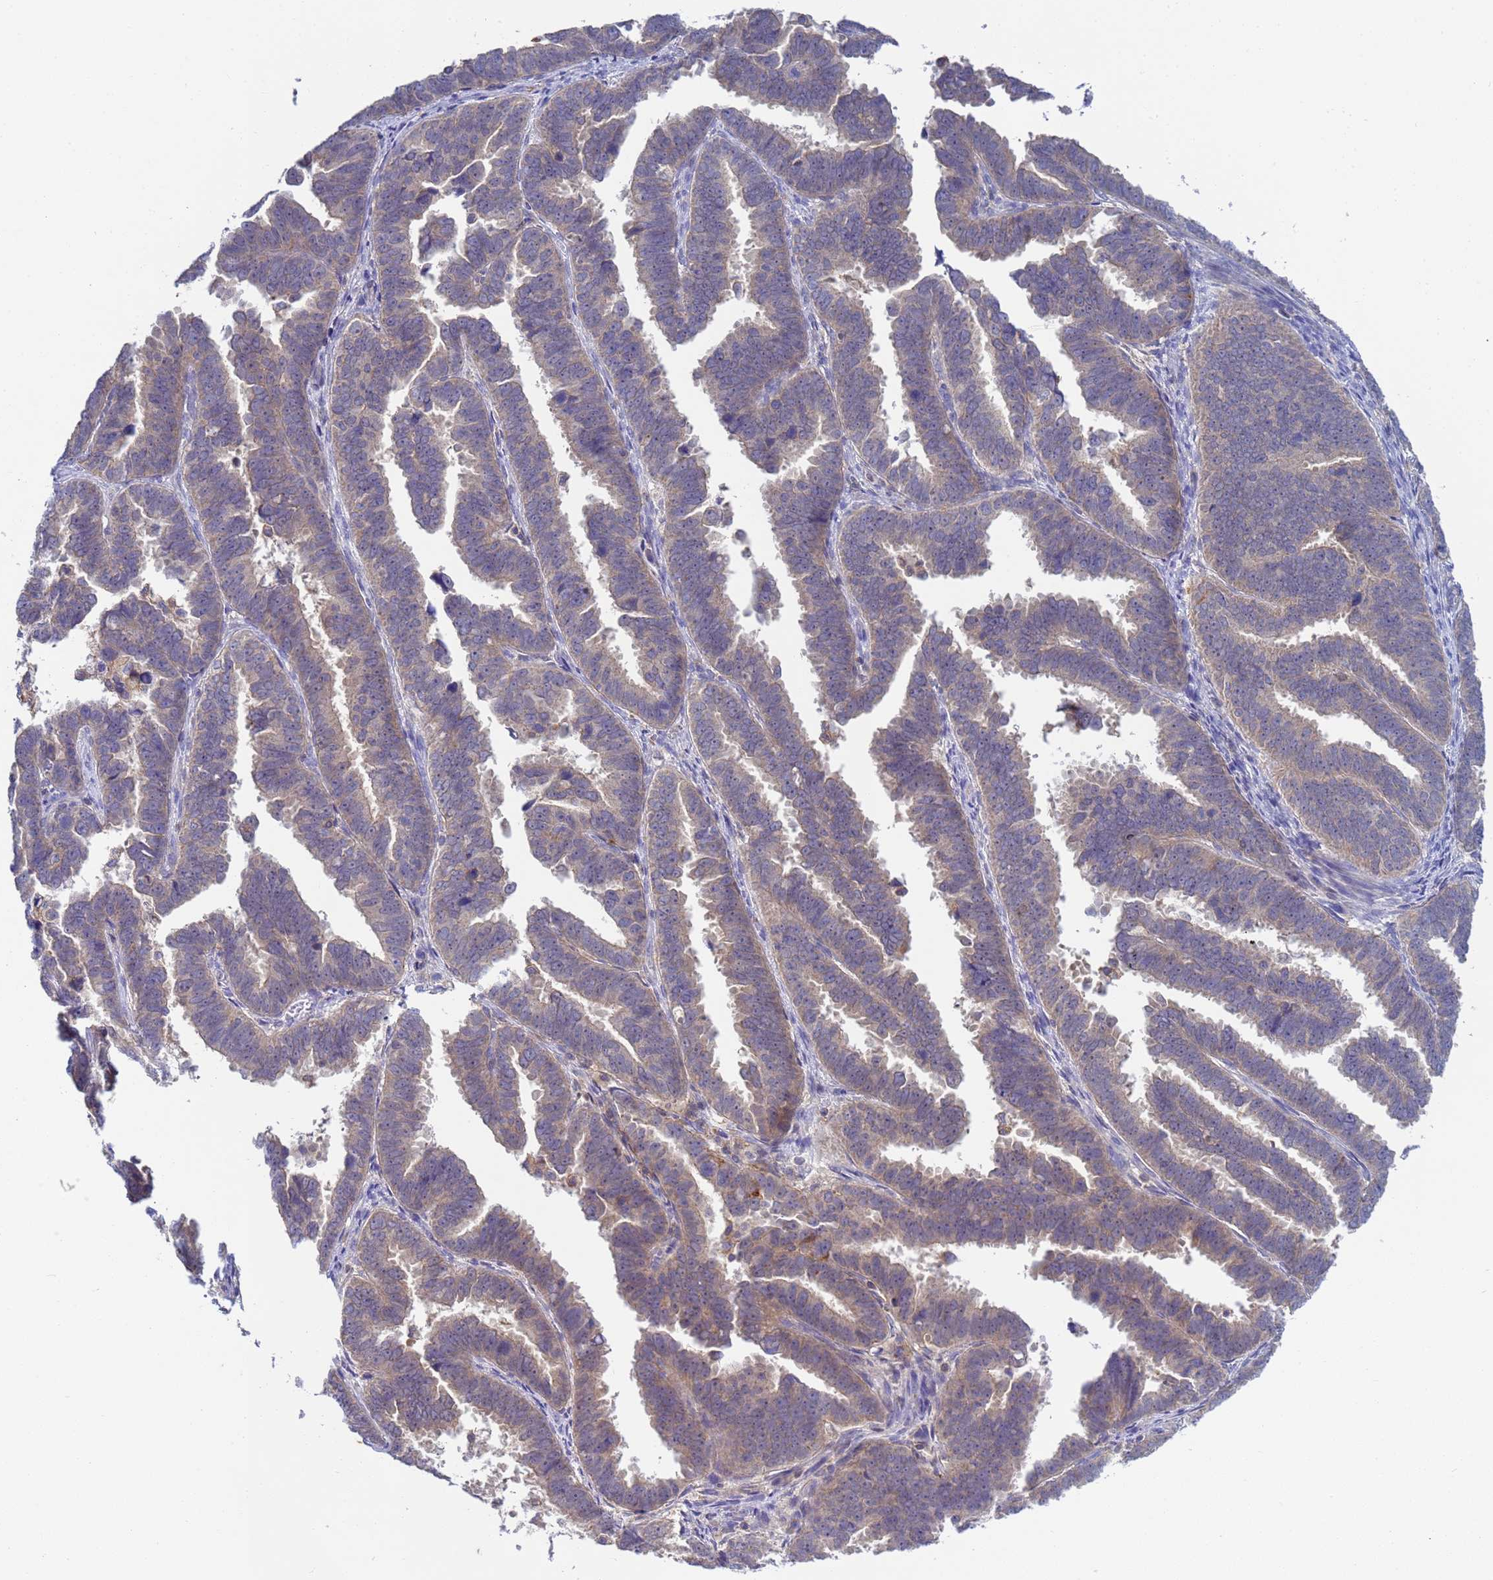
{"staining": {"intensity": "weak", "quantity": "25%-75%", "location": "cytoplasmic/membranous"}, "tissue": "endometrial cancer", "cell_type": "Tumor cells", "image_type": "cancer", "snomed": [{"axis": "morphology", "description": "Adenocarcinoma, NOS"}, {"axis": "topography", "description": "Endometrium"}], "caption": "A high-resolution photomicrograph shows IHC staining of endometrial cancer, which shows weak cytoplasmic/membranous staining in approximately 25%-75% of tumor cells. (DAB = brown stain, brightfield microscopy at high magnification).", "gene": "KLHL13", "patient": {"sex": "female", "age": 75}}